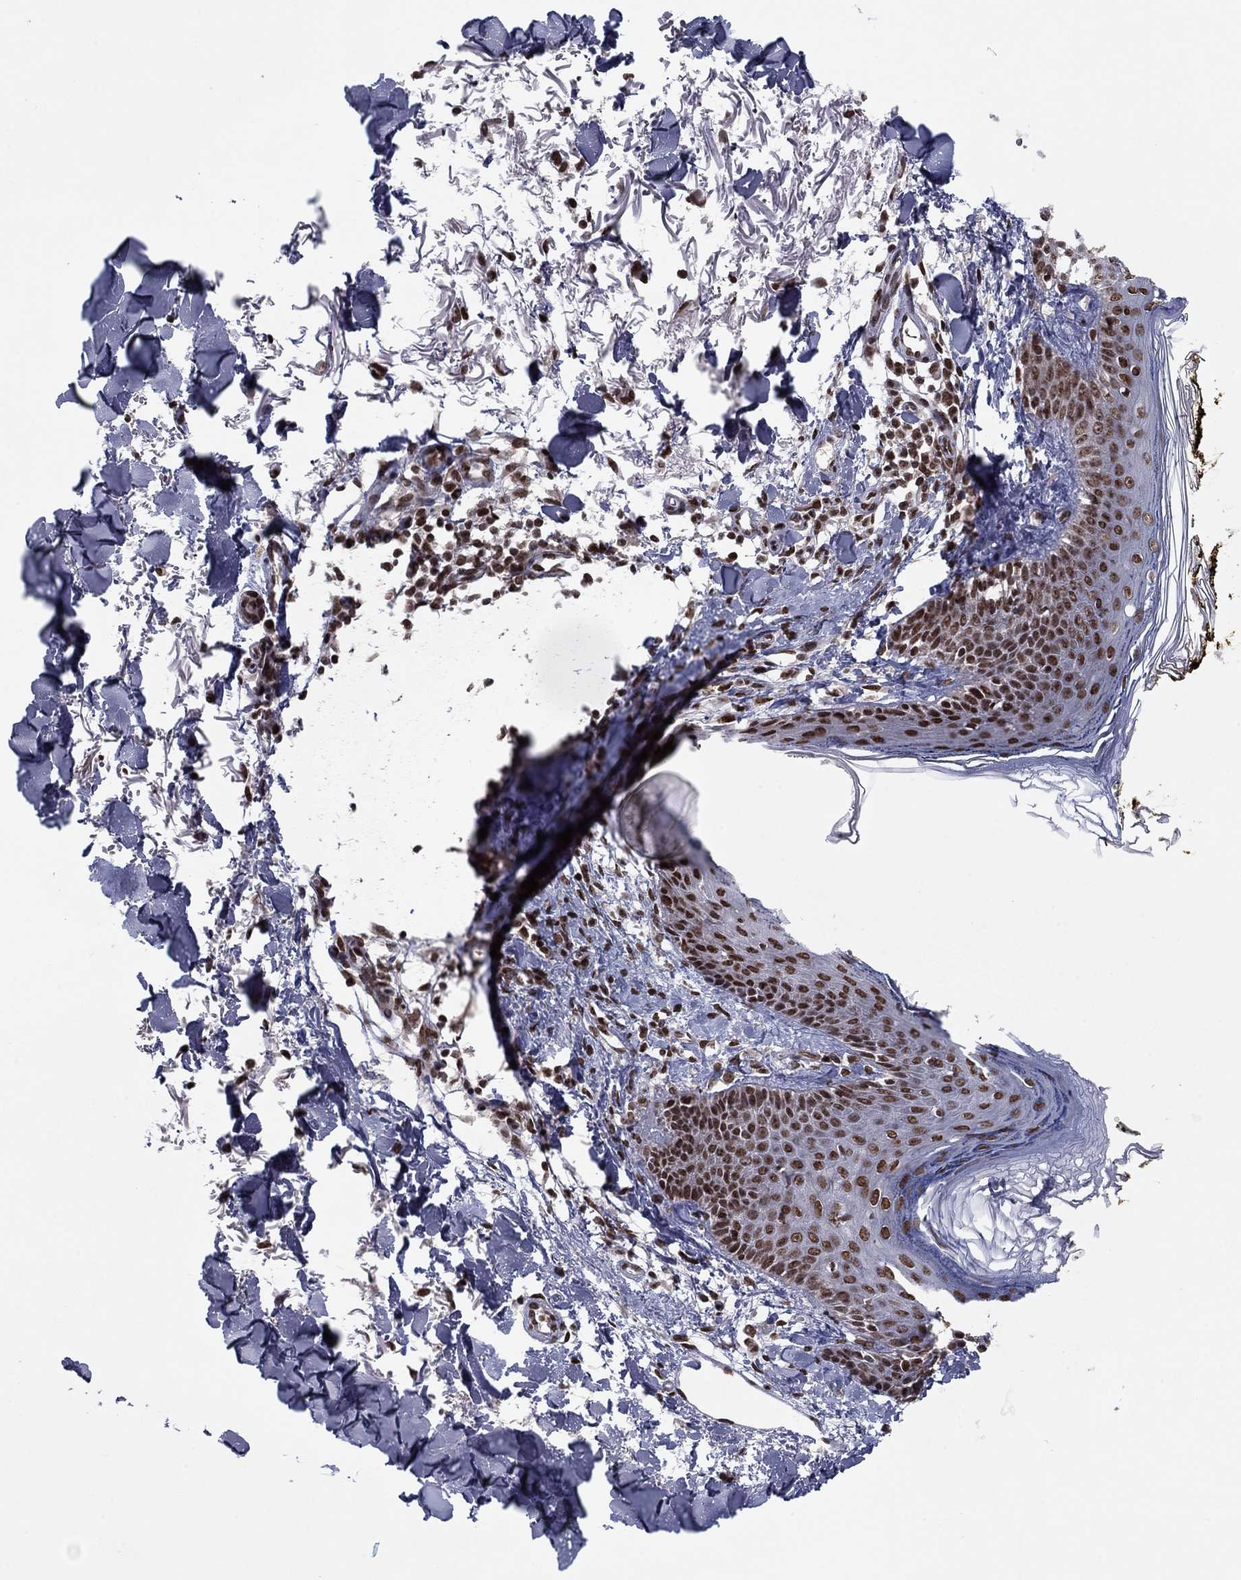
{"staining": {"intensity": "strong", "quantity": ">75%", "location": "nuclear"}, "tissue": "skin", "cell_type": "Fibroblasts", "image_type": "normal", "snomed": [{"axis": "morphology", "description": "Normal tissue, NOS"}, {"axis": "topography", "description": "Skin"}], "caption": "Human skin stained for a protein (brown) reveals strong nuclear positive positivity in about >75% of fibroblasts.", "gene": "USP54", "patient": {"sex": "male", "age": 76}}